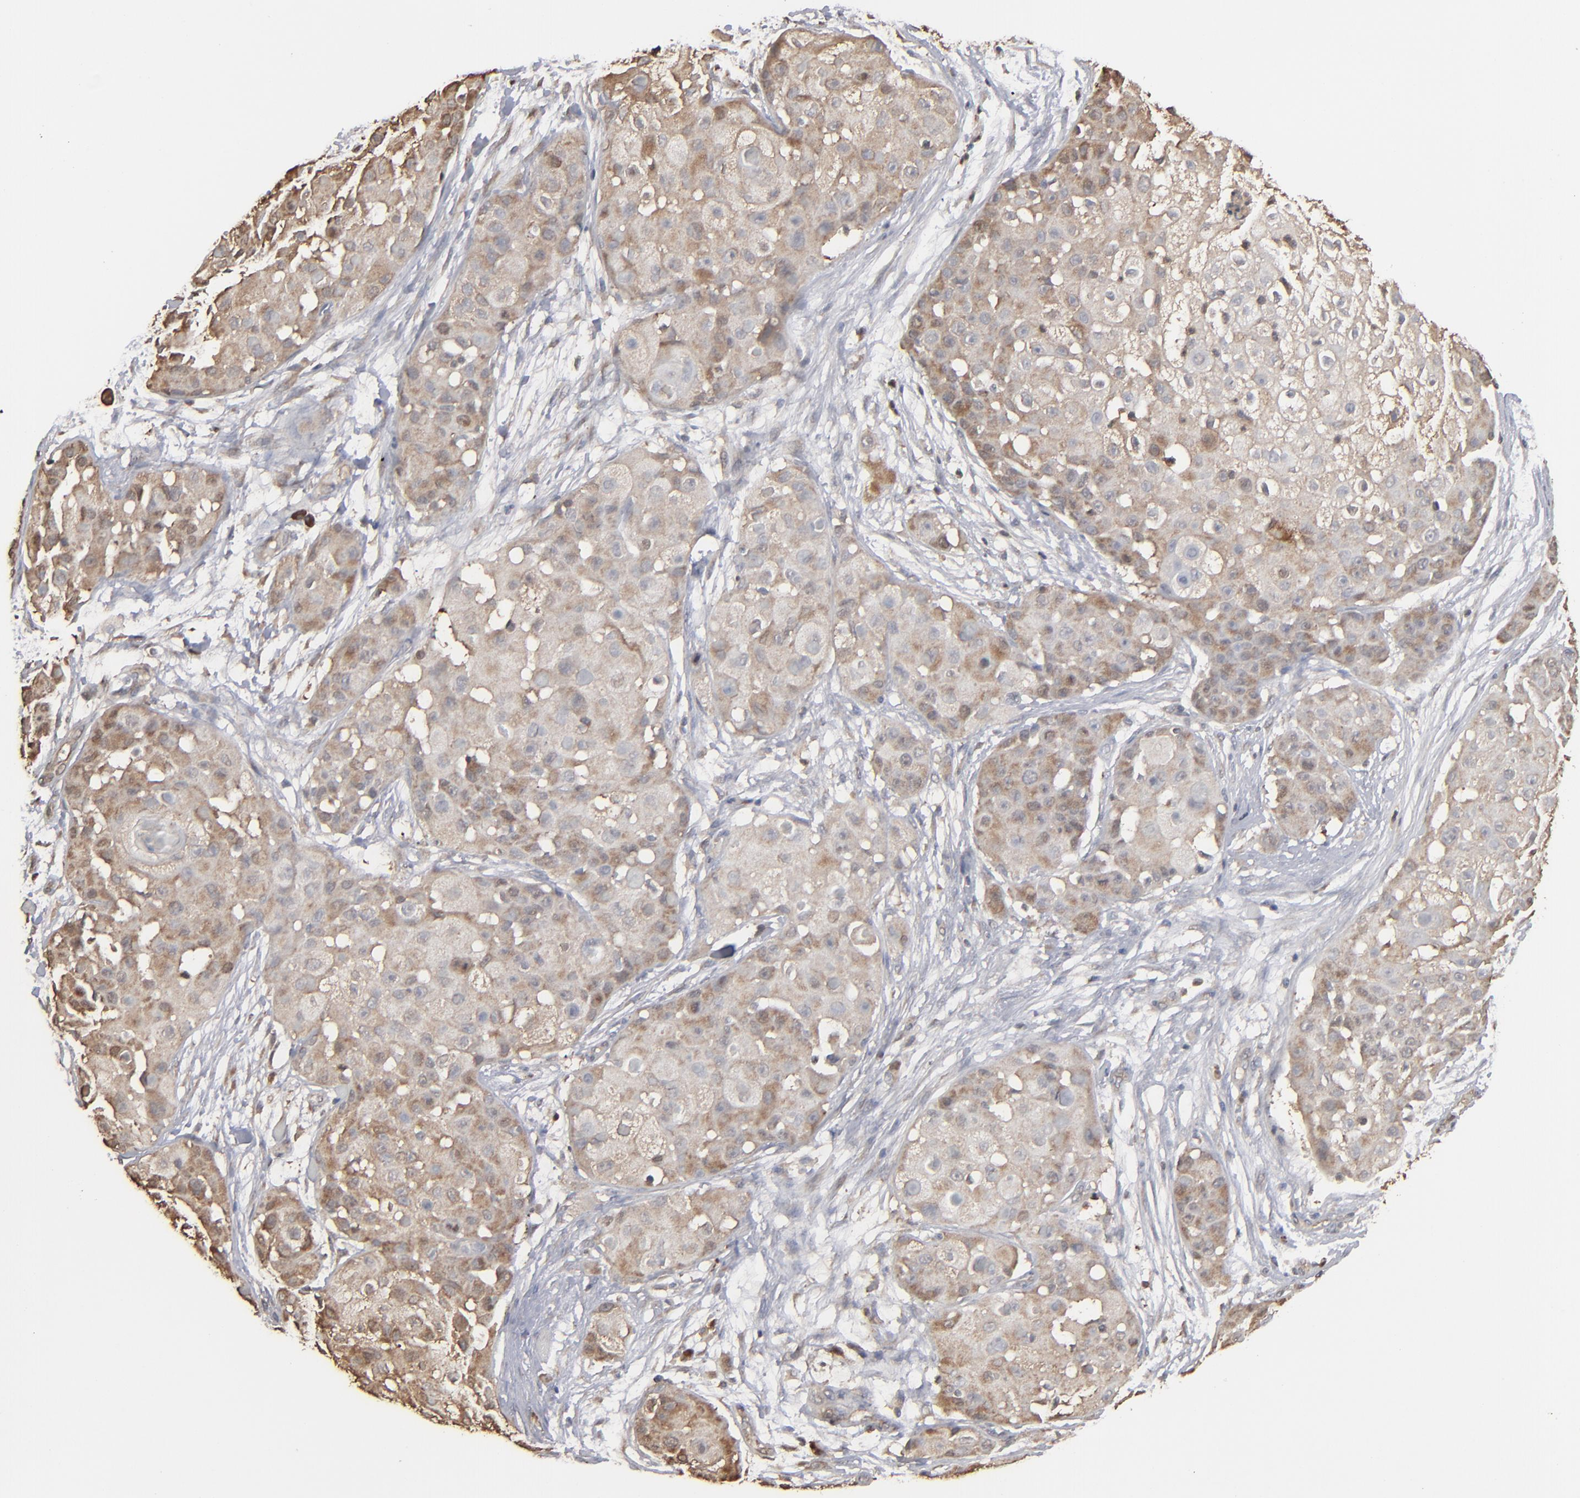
{"staining": {"intensity": "moderate", "quantity": ">75%", "location": "cytoplasmic/membranous"}, "tissue": "skin cancer", "cell_type": "Tumor cells", "image_type": "cancer", "snomed": [{"axis": "morphology", "description": "Squamous cell carcinoma, NOS"}, {"axis": "topography", "description": "Skin"}], "caption": "Skin cancer (squamous cell carcinoma) tissue reveals moderate cytoplasmic/membranous staining in approximately >75% of tumor cells, visualized by immunohistochemistry.", "gene": "NME1-NME2", "patient": {"sex": "female", "age": 57}}